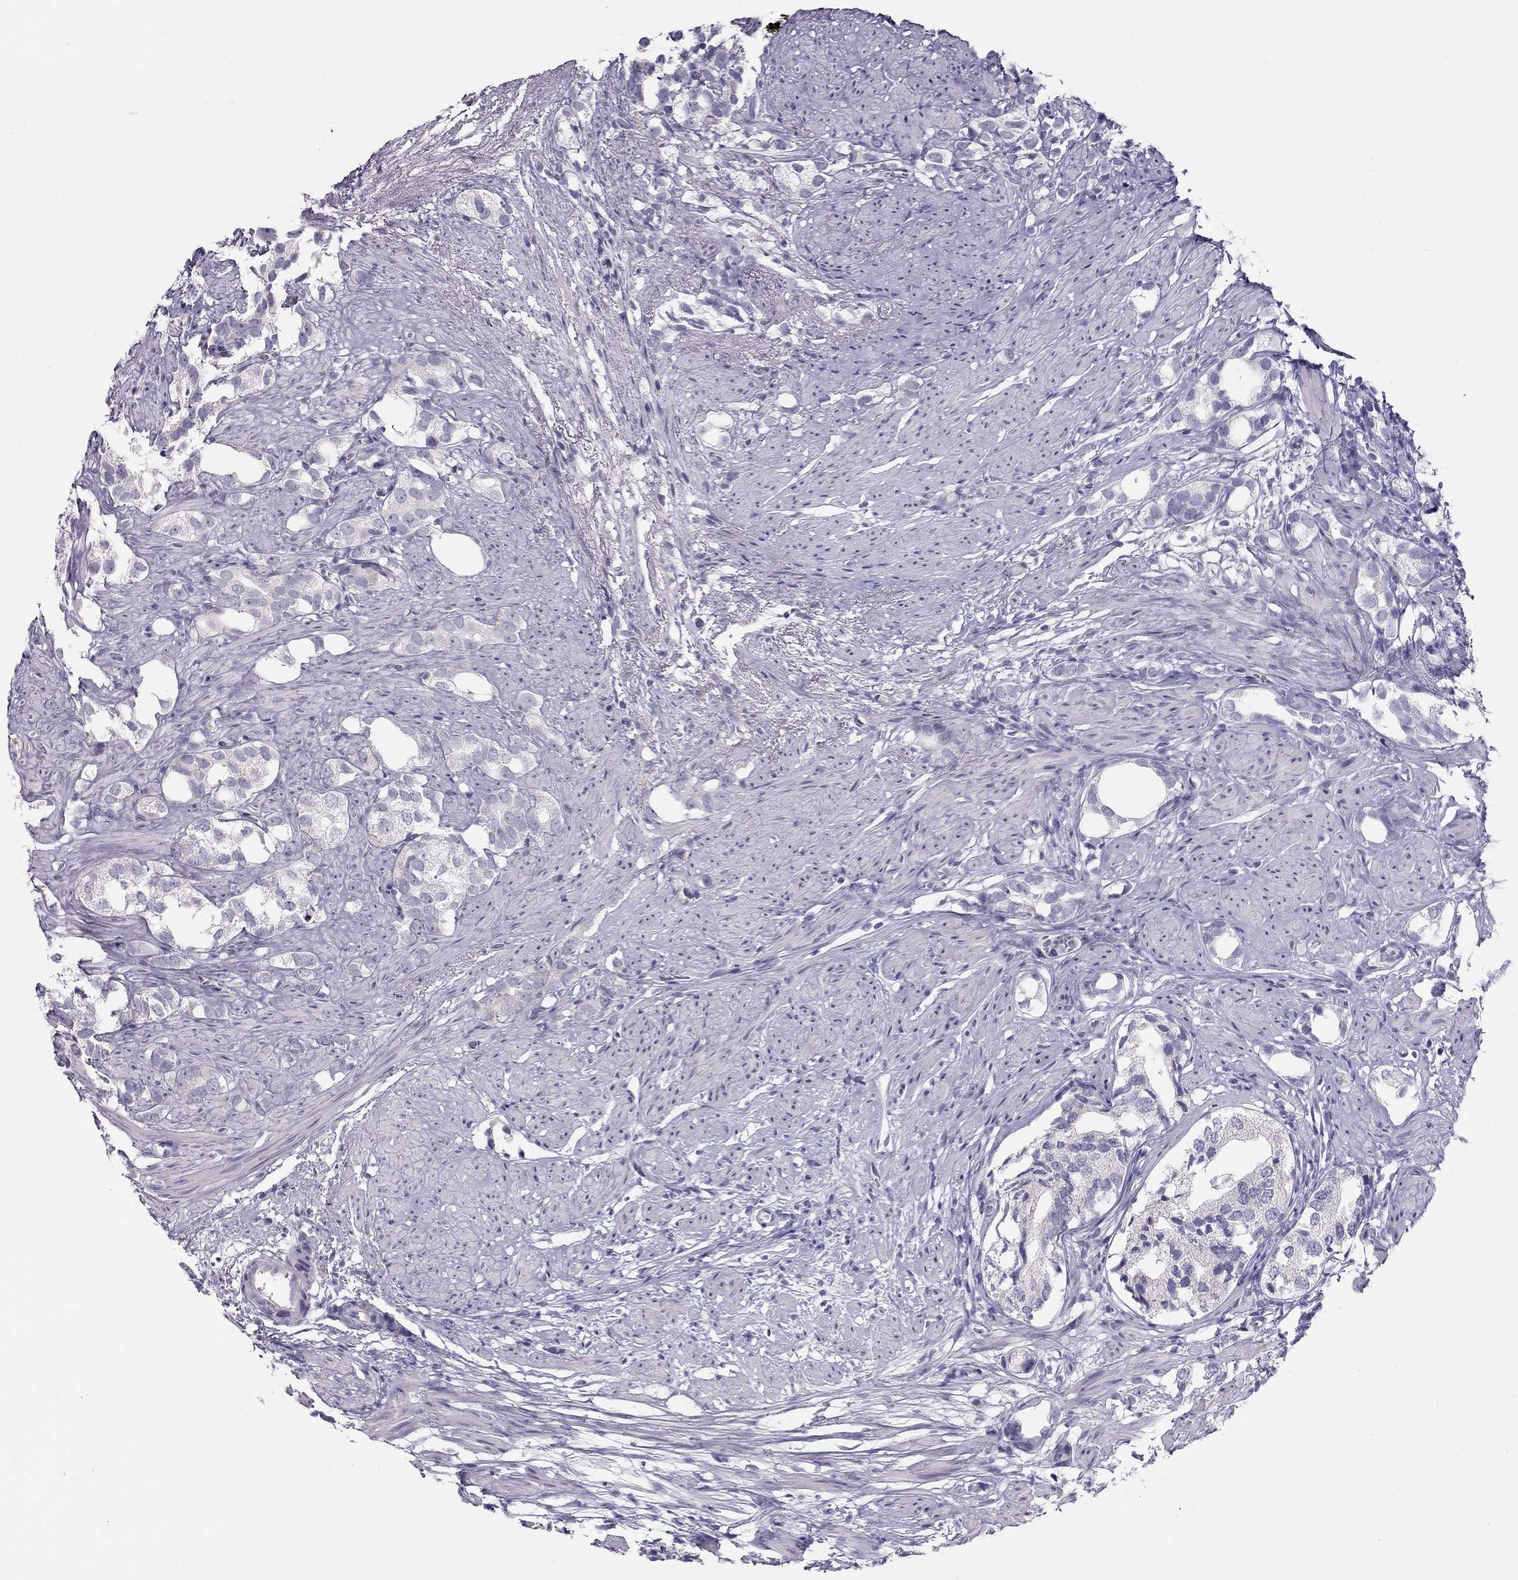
{"staining": {"intensity": "weak", "quantity": "<25%", "location": "cytoplasmic/membranous"}, "tissue": "prostate cancer", "cell_type": "Tumor cells", "image_type": "cancer", "snomed": [{"axis": "morphology", "description": "Adenocarcinoma, High grade"}, {"axis": "topography", "description": "Prostate"}], "caption": "Human prostate high-grade adenocarcinoma stained for a protein using immunohistochemistry demonstrates no positivity in tumor cells.", "gene": "KCNV2", "patient": {"sex": "male", "age": 82}}